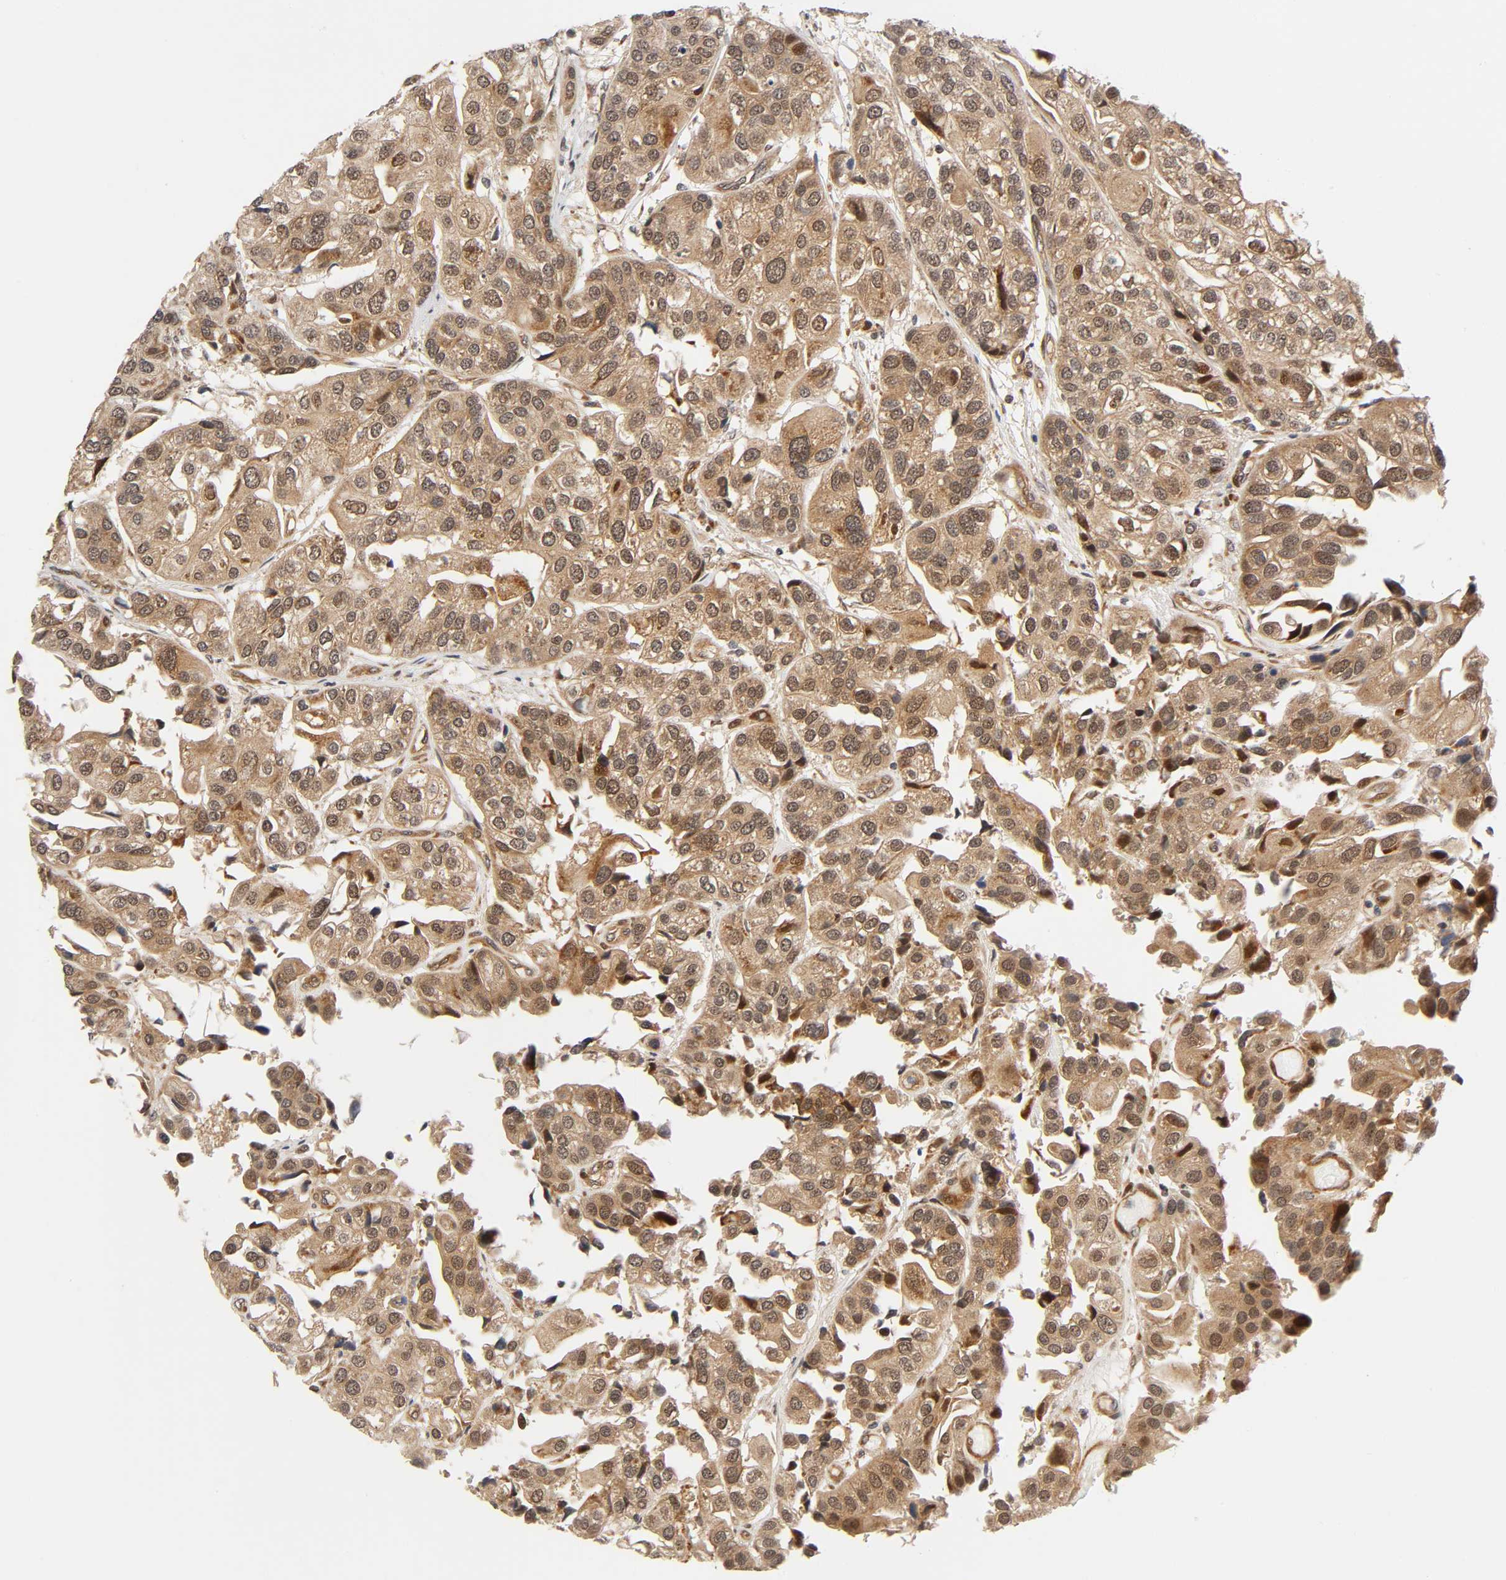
{"staining": {"intensity": "moderate", "quantity": ">75%", "location": "cytoplasmic/membranous,nuclear"}, "tissue": "urothelial cancer", "cell_type": "Tumor cells", "image_type": "cancer", "snomed": [{"axis": "morphology", "description": "Urothelial carcinoma, High grade"}, {"axis": "topography", "description": "Urinary bladder"}], "caption": "Immunohistochemical staining of human urothelial cancer shows medium levels of moderate cytoplasmic/membranous and nuclear expression in about >75% of tumor cells. (Brightfield microscopy of DAB IHC at high magnification).", "gene": "IQCJ-SCHIP1", "patient": {"sex": "female", "age": 64}}